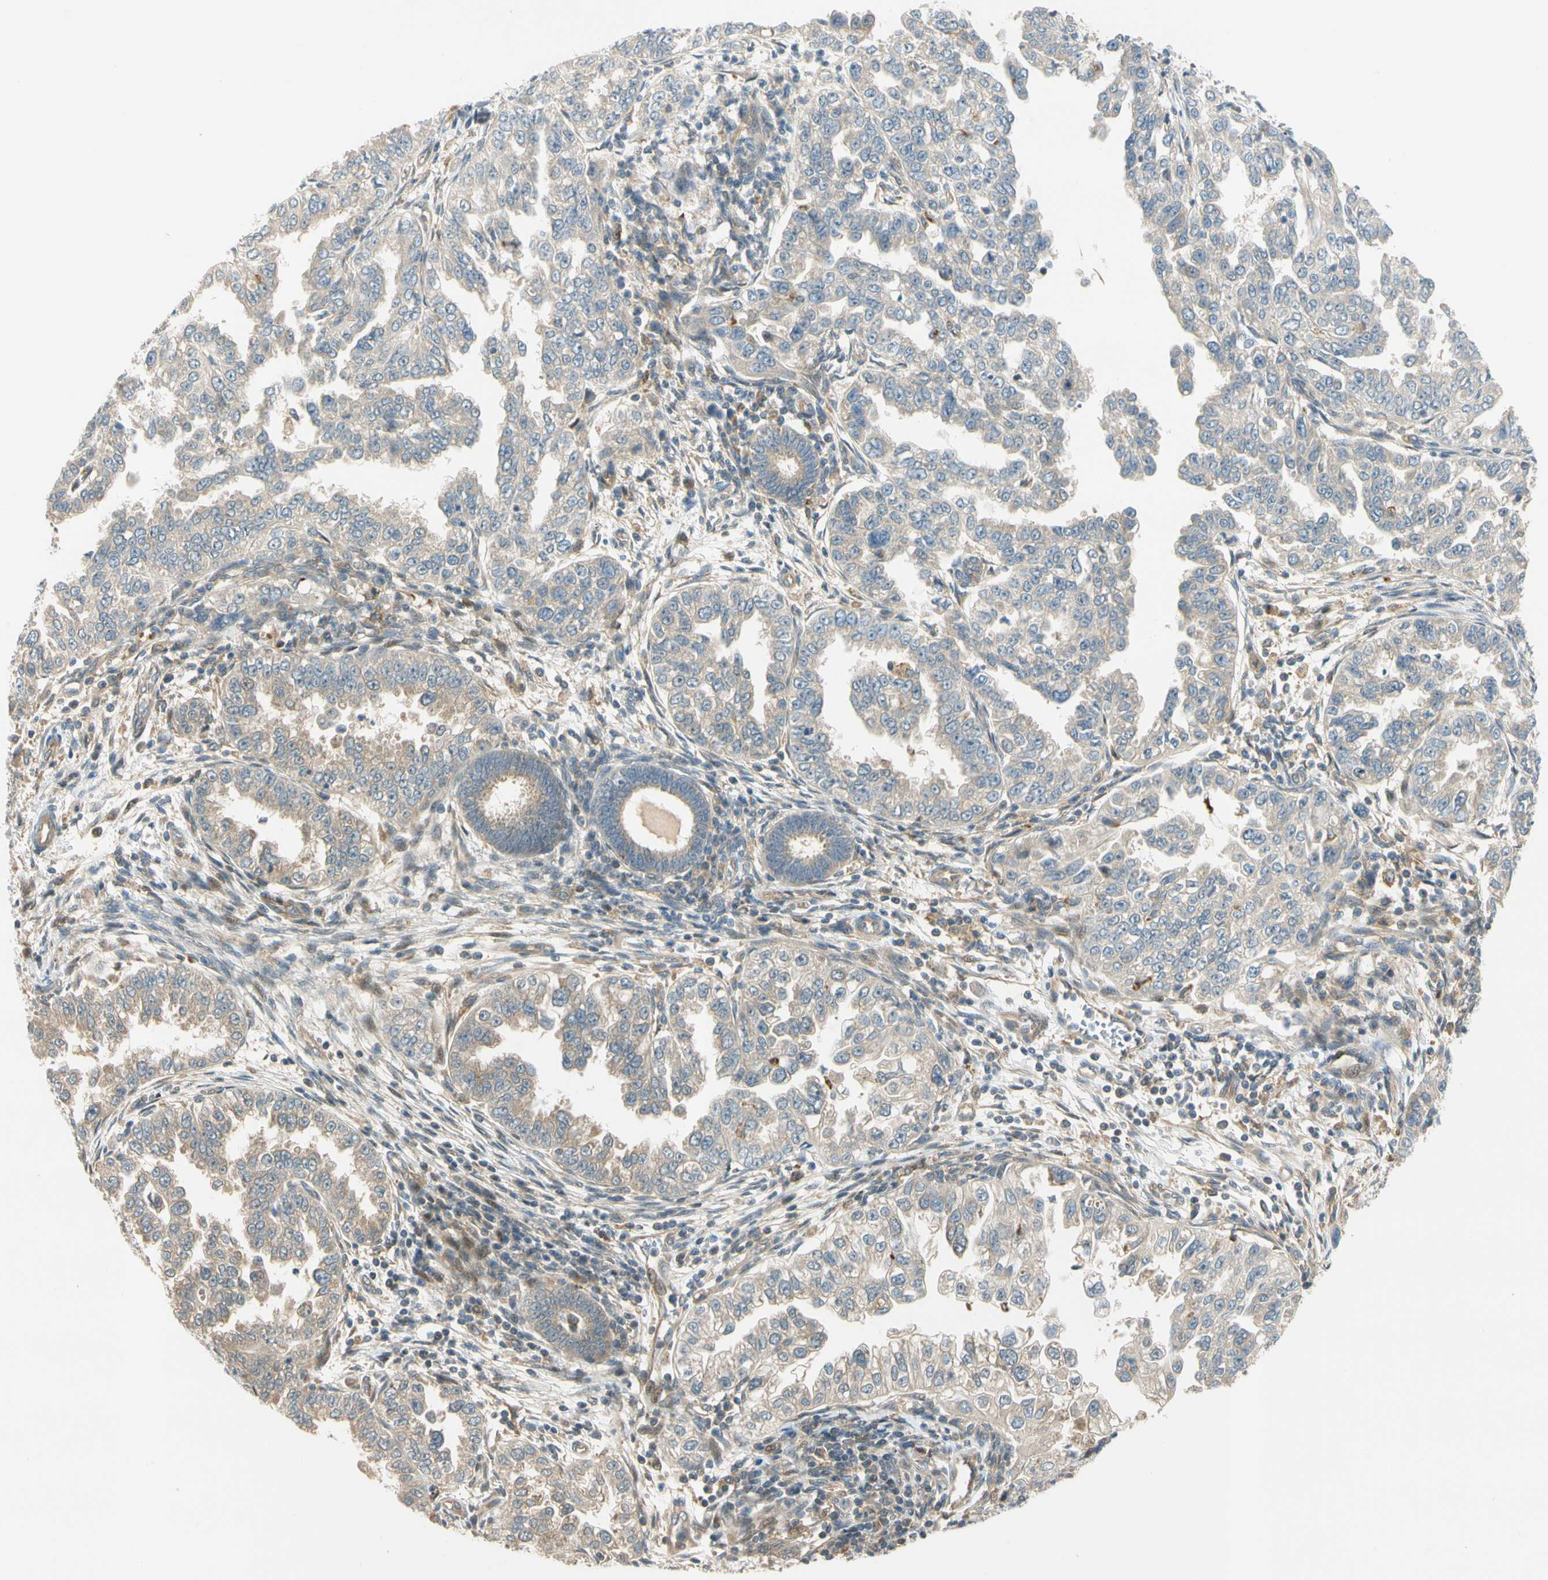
{"staining": {"intensity": "weak", "quantity": "25%-75%", "location": "cytoplasmic/membranous"}, "tissue": "endometrial cancer", "cell_type": "Tumor cells", "image_type": "cancer", "snomed": [{"axis": "morphology", "description": "Adenocarcinoma, NOS"}, {"axis": "topography", "description": "Endometrium"}], "caption": "This is a photomicrograph of immunohistochemistry (IHC) staining of endometrial cancer, which shows weak staining in the cytoplasmic/membranous of tumor cells.", "gene": "GATD1", "patient": {"sex": "female", "age": 85}}